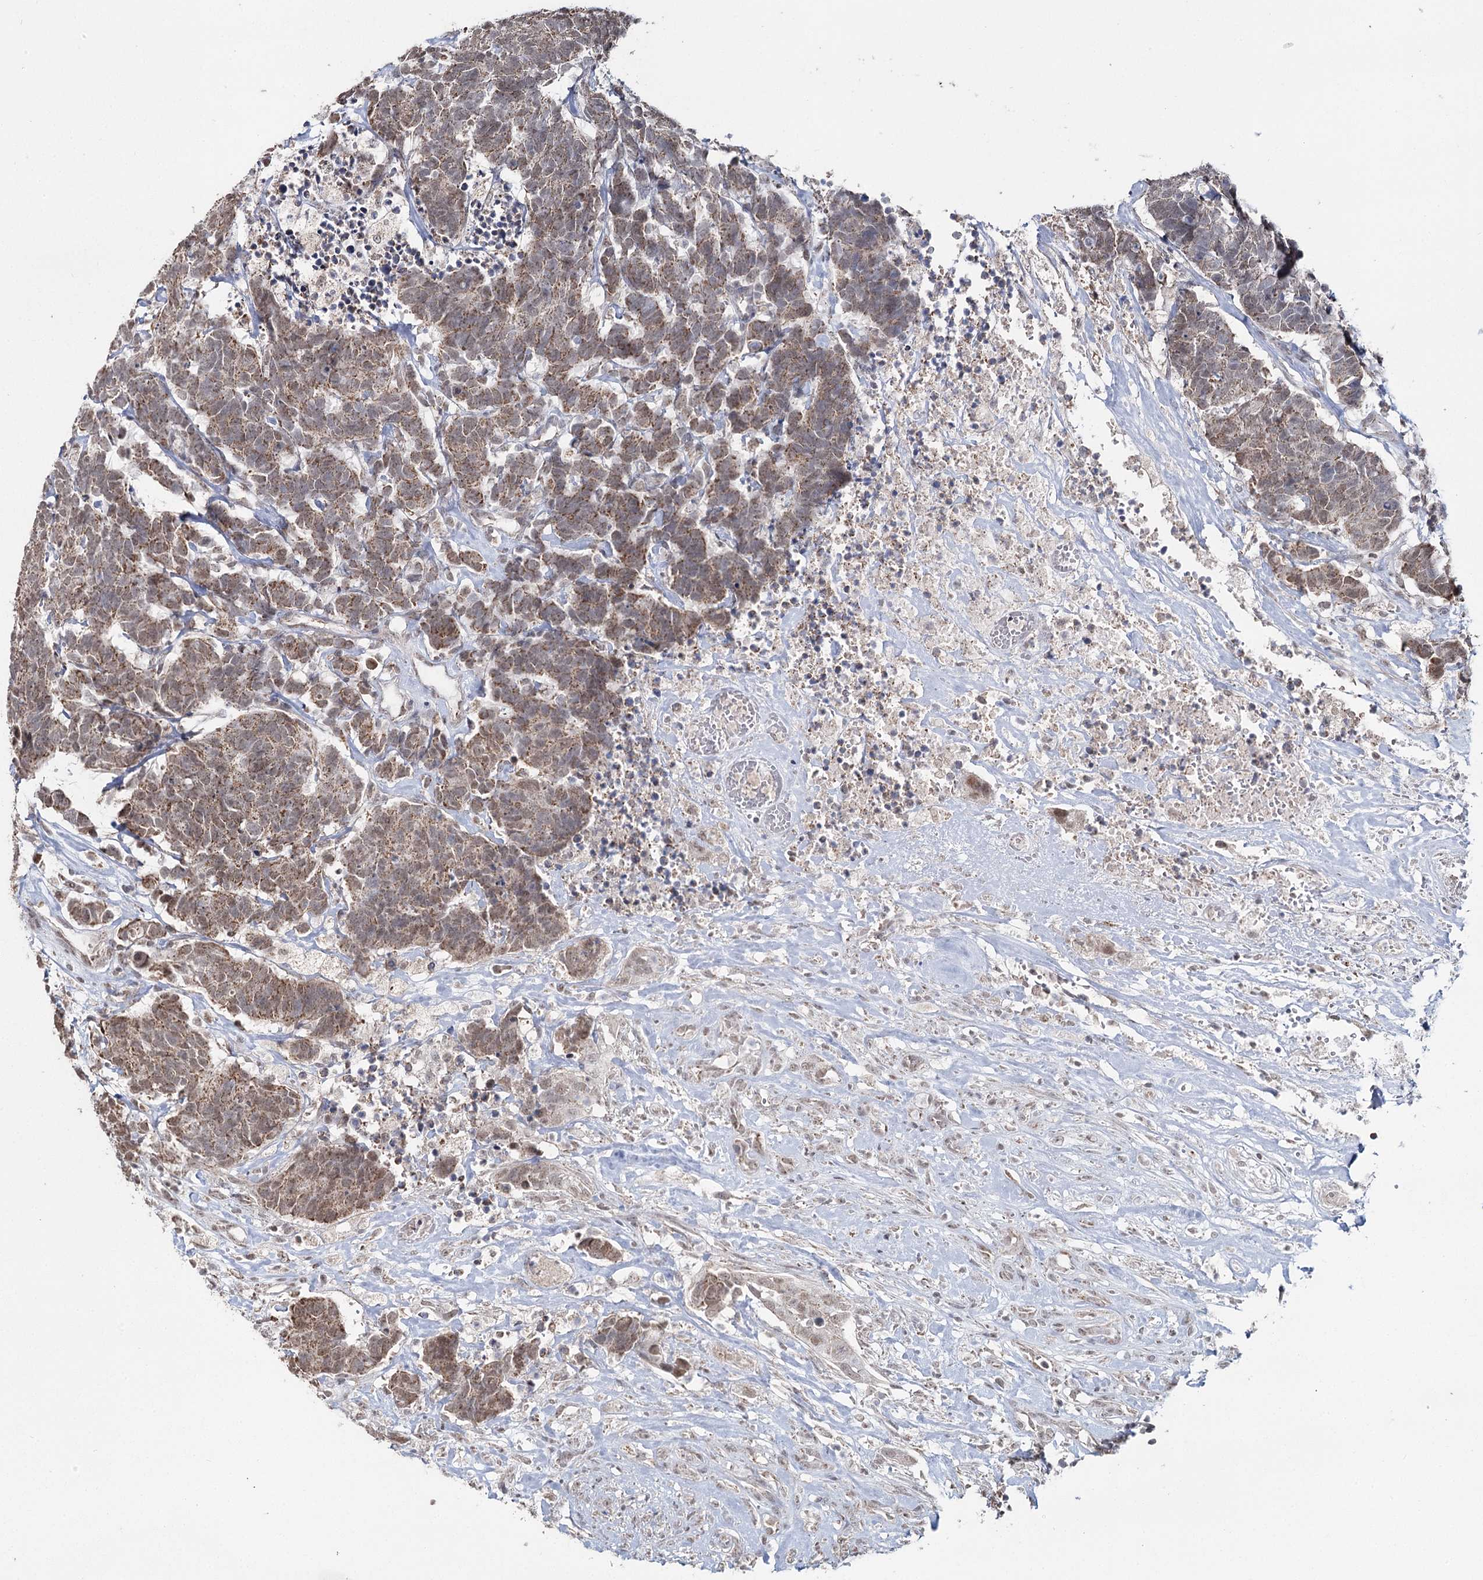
{"staining": {"intensity": "moderate", "quantity": ">75%", "location": "cytoplasmic/membranous"}, "tissue": "carcinoid", "cell_type": "Tumor cells", "image_type": "cancer", "snomed": [{"axis": "morphology", "description": "Carcinoma, NOS"}, {"axis": "morphology", "description": "Carcinoid, malignant, NOS"}, {"axis": "topography", "description": "Urinary bladder"}], "caption": "Brown immunohistochemical staining in carcinoid shows moderate cytoplasmic/membranous expression in approximately >75% of tumor cells.", "gene": "PDHX", "patient": {"sex": "male", "age": 57}}